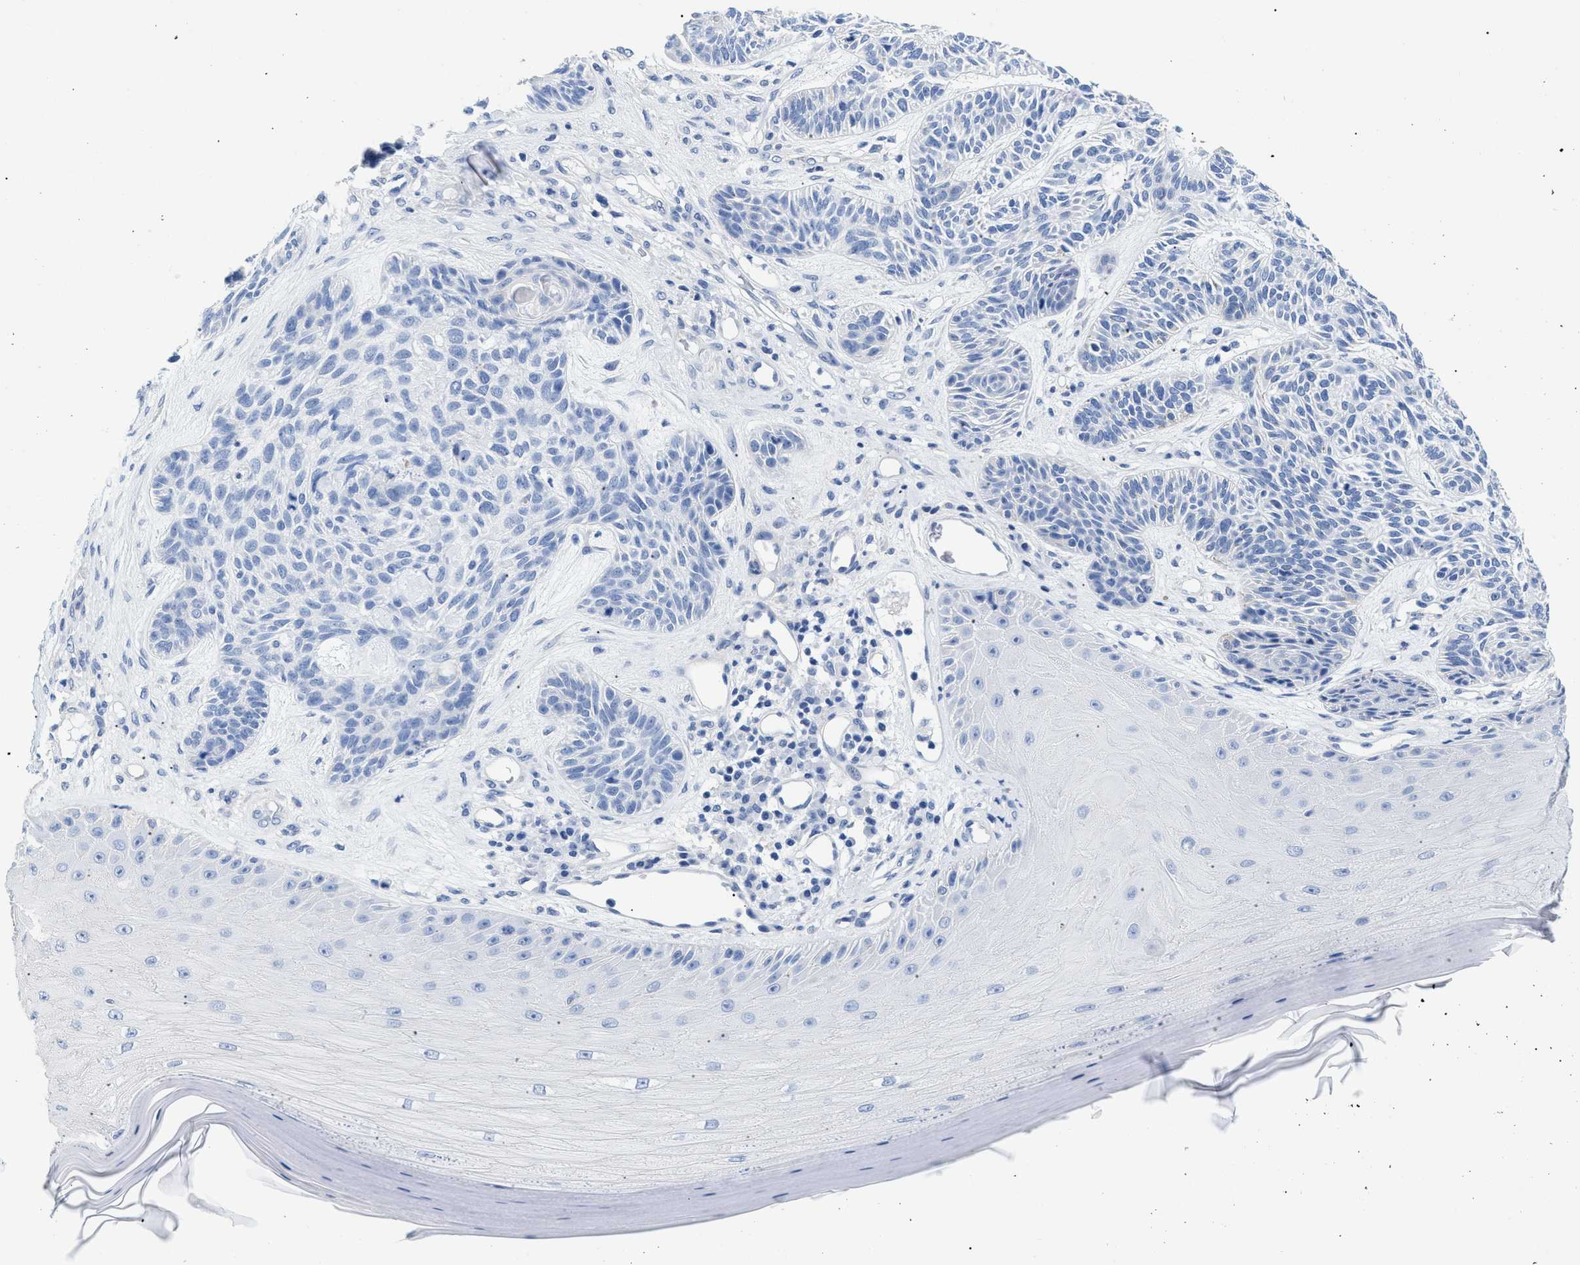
{"staining": {"intensity": "negative", "quantity": "none", "location": "none"}, "tissue": "skin cancer", "cell_type": "Tumor cells", "image_type": "cancer", "snomed": [{"axis": "morphology", "description": "Basal cell carcinoma"}, {"axis": "topography", "description": "Skin"}], "caption": "The immunohistochemistry (IHC) histopathology image has no significant positivity in tumor cells of skin cancer (basal cell carcinoma) tissue. (DAB immunohistochemistry, high magnification).", "gene": "DLC1", "patient": {"sex": "male", "age": 55}}